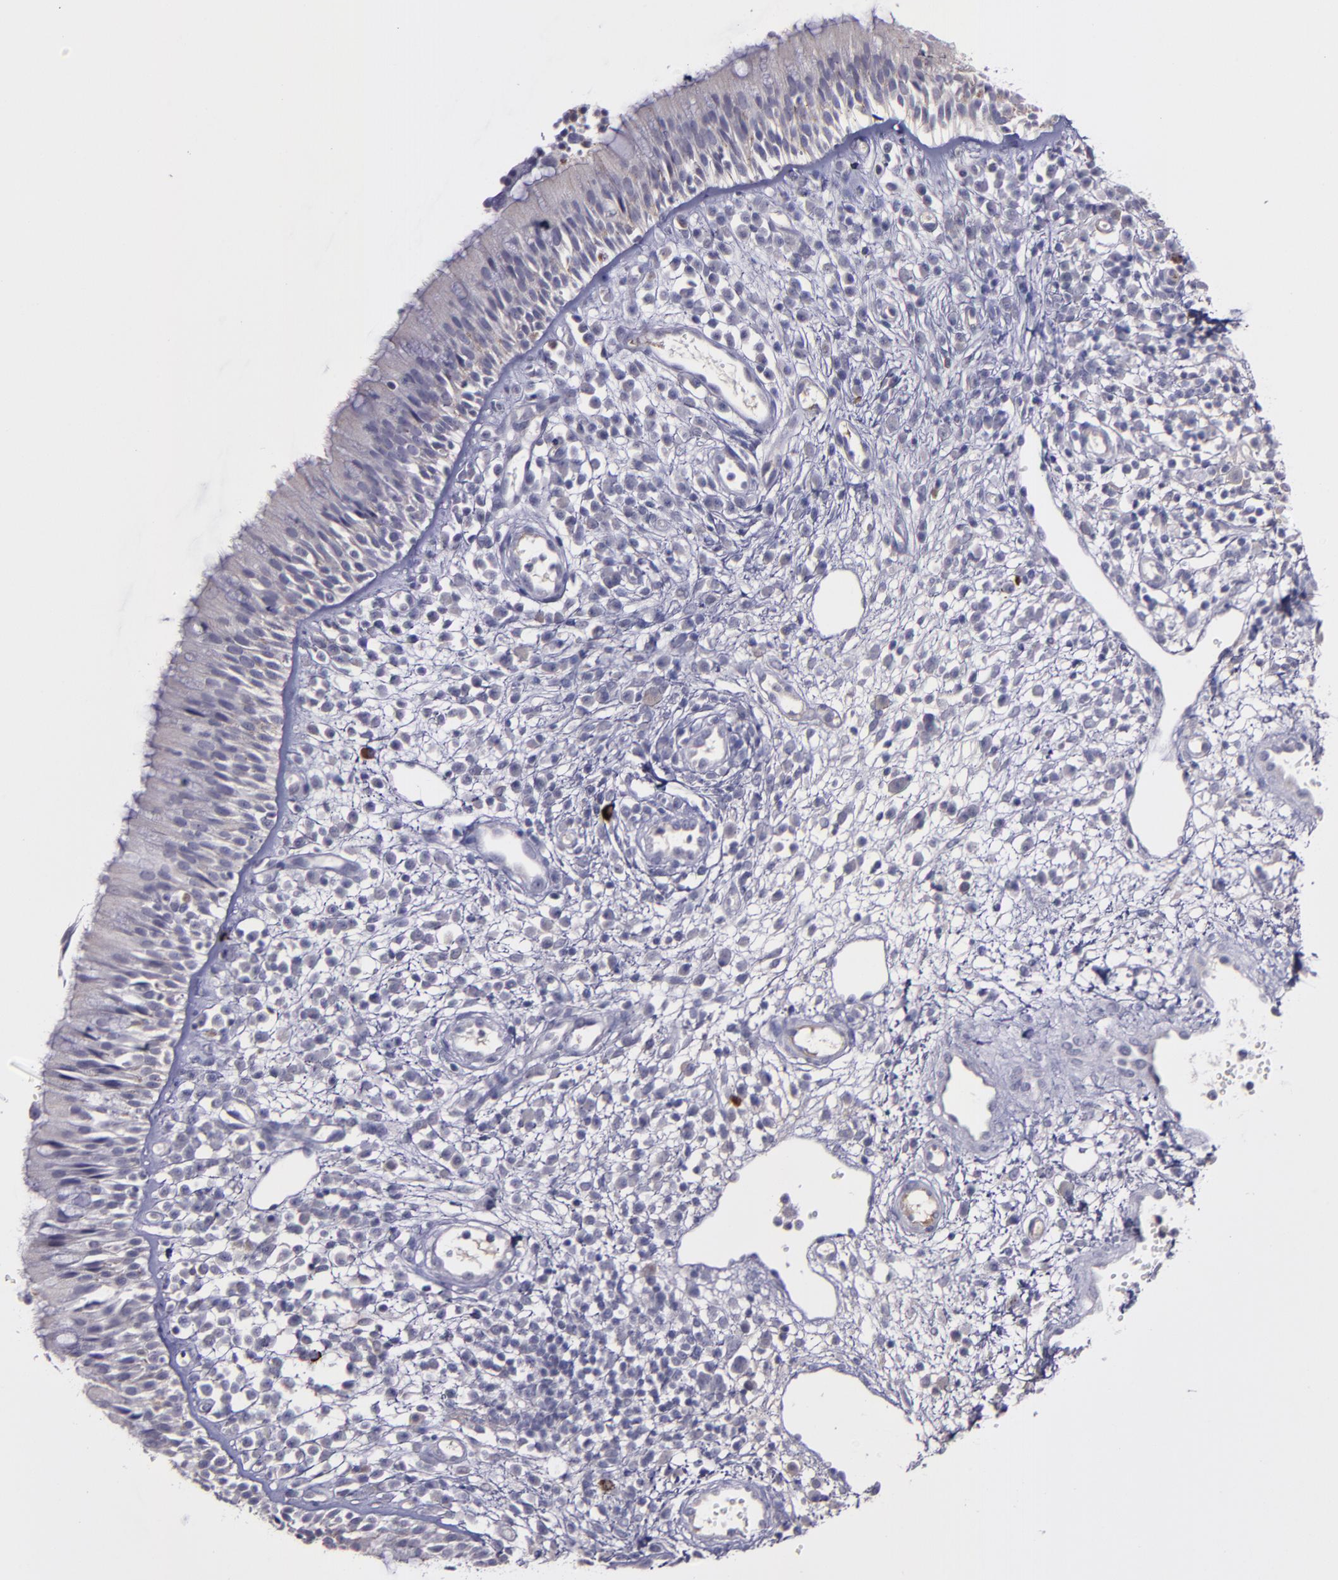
{"staining": {"intensity": "weak", "quantity": "25%-75%", "location": "cytoplasmic/membranous"}, "tissue": "nasopharynx", "cell_type": "Respiratory epithelial cells", "image_type": "normal", "snomed": [{"axis": "morphology", "description": "Normal tissue, NOS"}, {"axis": "morphology", "description": "Inflammation, NOS"}, {"axis": "morphology", "description": "Malignant melanoma, Metastatic site"}, {"axis": "topography", "description": "Nasopharynx"}], "caption": "IHC histopathology image of unremarkable nasopharynx: human nasopharynx stained using immunohistochemistry displays low levels of weak protein expression localized specifically in the cytoplasmic/membranous of respiratory epithelial cells, appearing as a cytoplasmic/membranous brown color.", "gene": "MASP1", "patient": {"sex": "female", "age": 55}}